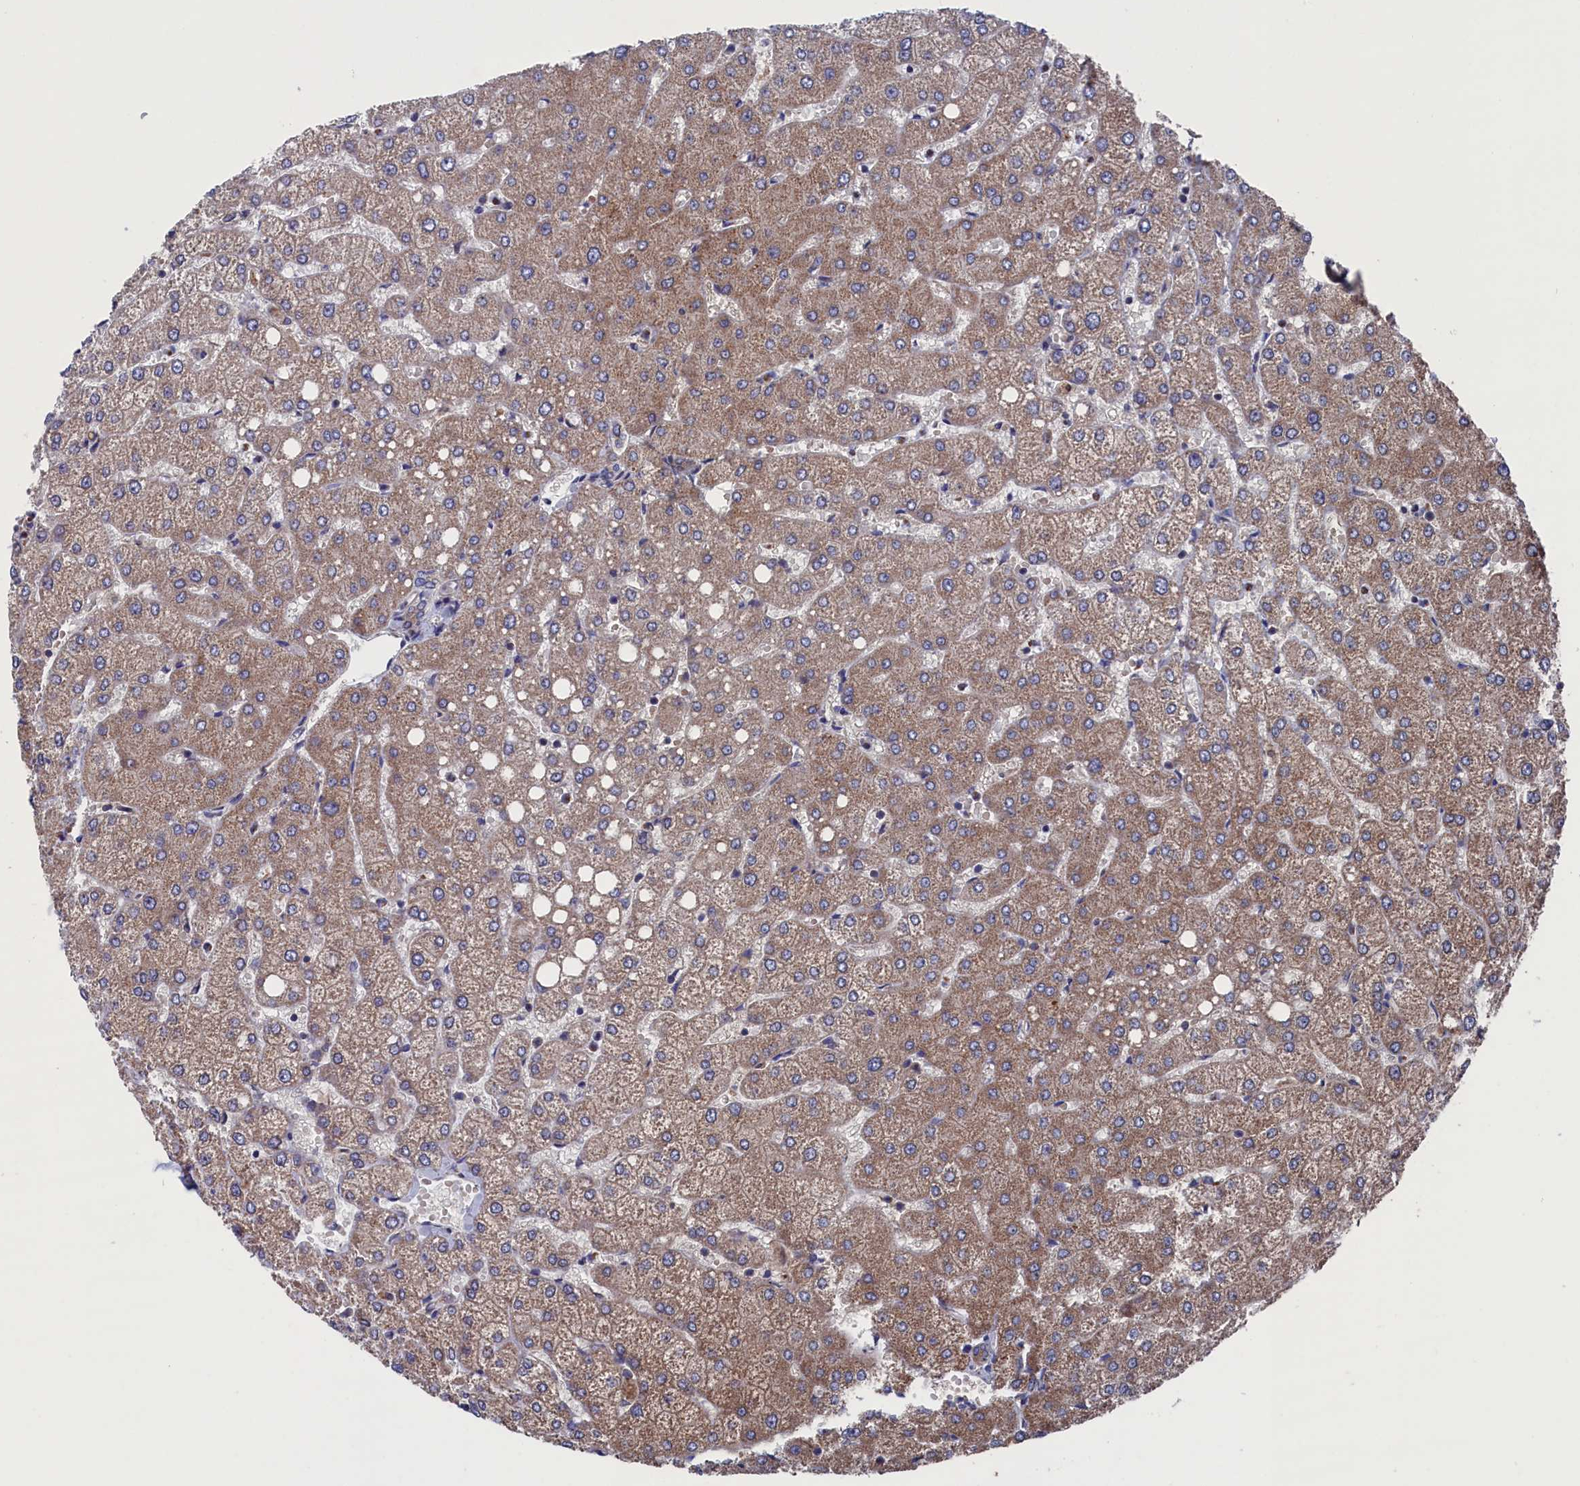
{"staining": {"intensity": "weak", "quantity": "25%-75%", "location": "cytoplasmic/membranous"}, "tissue": "liver", "cell_type": "Cholangiocytes", "image_type": "normal", "snomed": [{"axis": "morphology", "description": "Normal tissue, NOS"}, {"axis": "topography", "description": "Liver"}], "caption": "A brown stain shows weak cytoplasmic/membranous staining of a protein in cholangiocytes of normal human liver.", "gene": "SPATA13", "patient": {"sex": "female", "age": 54}}